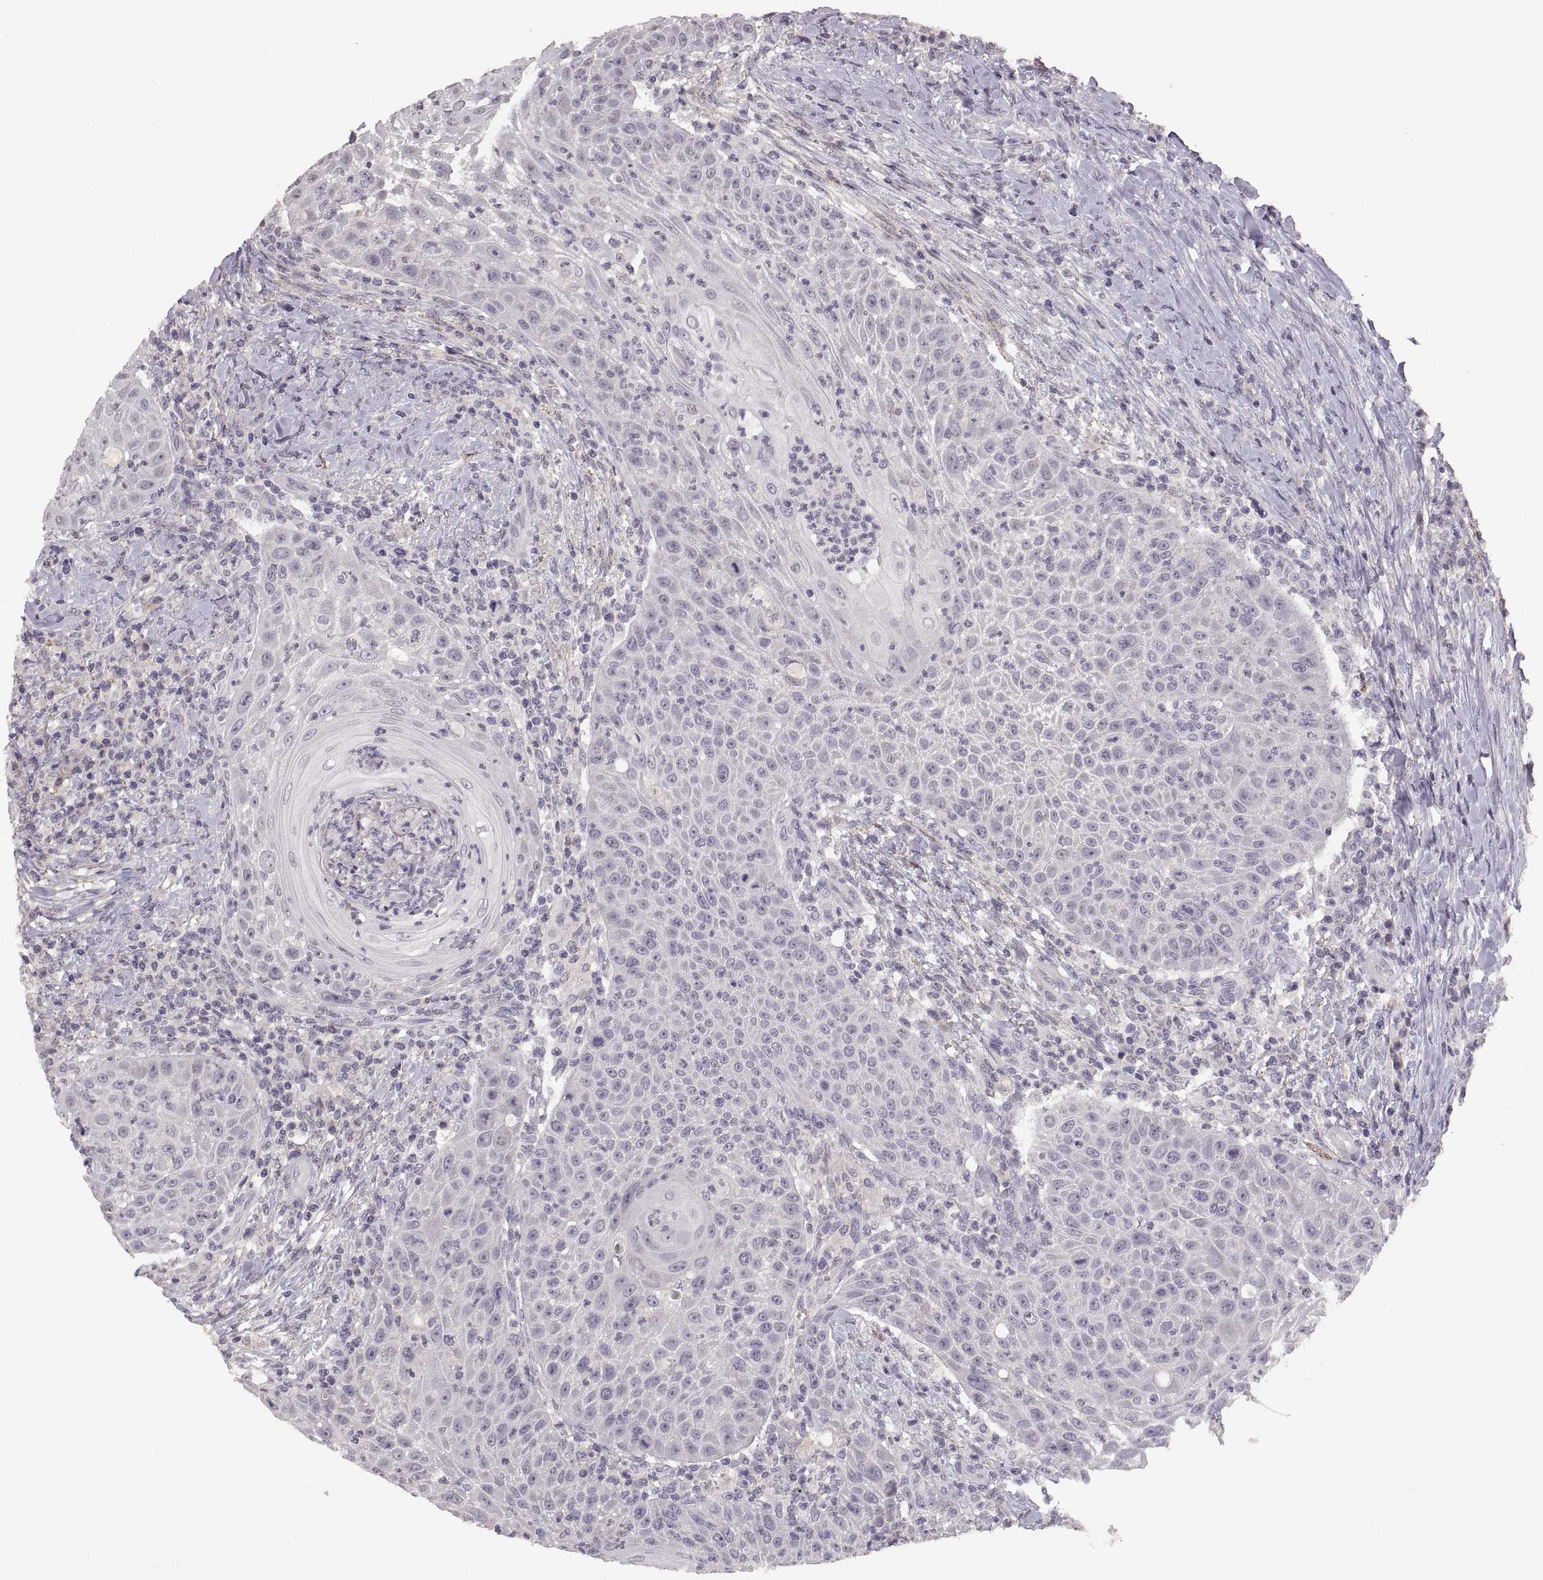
{"staining": {"intensity": "moderate", "quantity": "<25%", "location": "cytoplasmic/membranous"}, "tissue": "head and neck cancer", "cell_type": "Tumor cells", "image_type": "cancer", "snomed": [{"axis": "morphology", "description": "Squamous cell carcinoma, NOS"}, {"axis": "topography", "description": "Head-Neck"}], "caption": "Human head and neck cancer (squamous cell carcinoma) stained with a protein marker shows moderate staining in tumor cells.", "gene": "CDH2", "patient": {"sex": "male", "age": 69}}